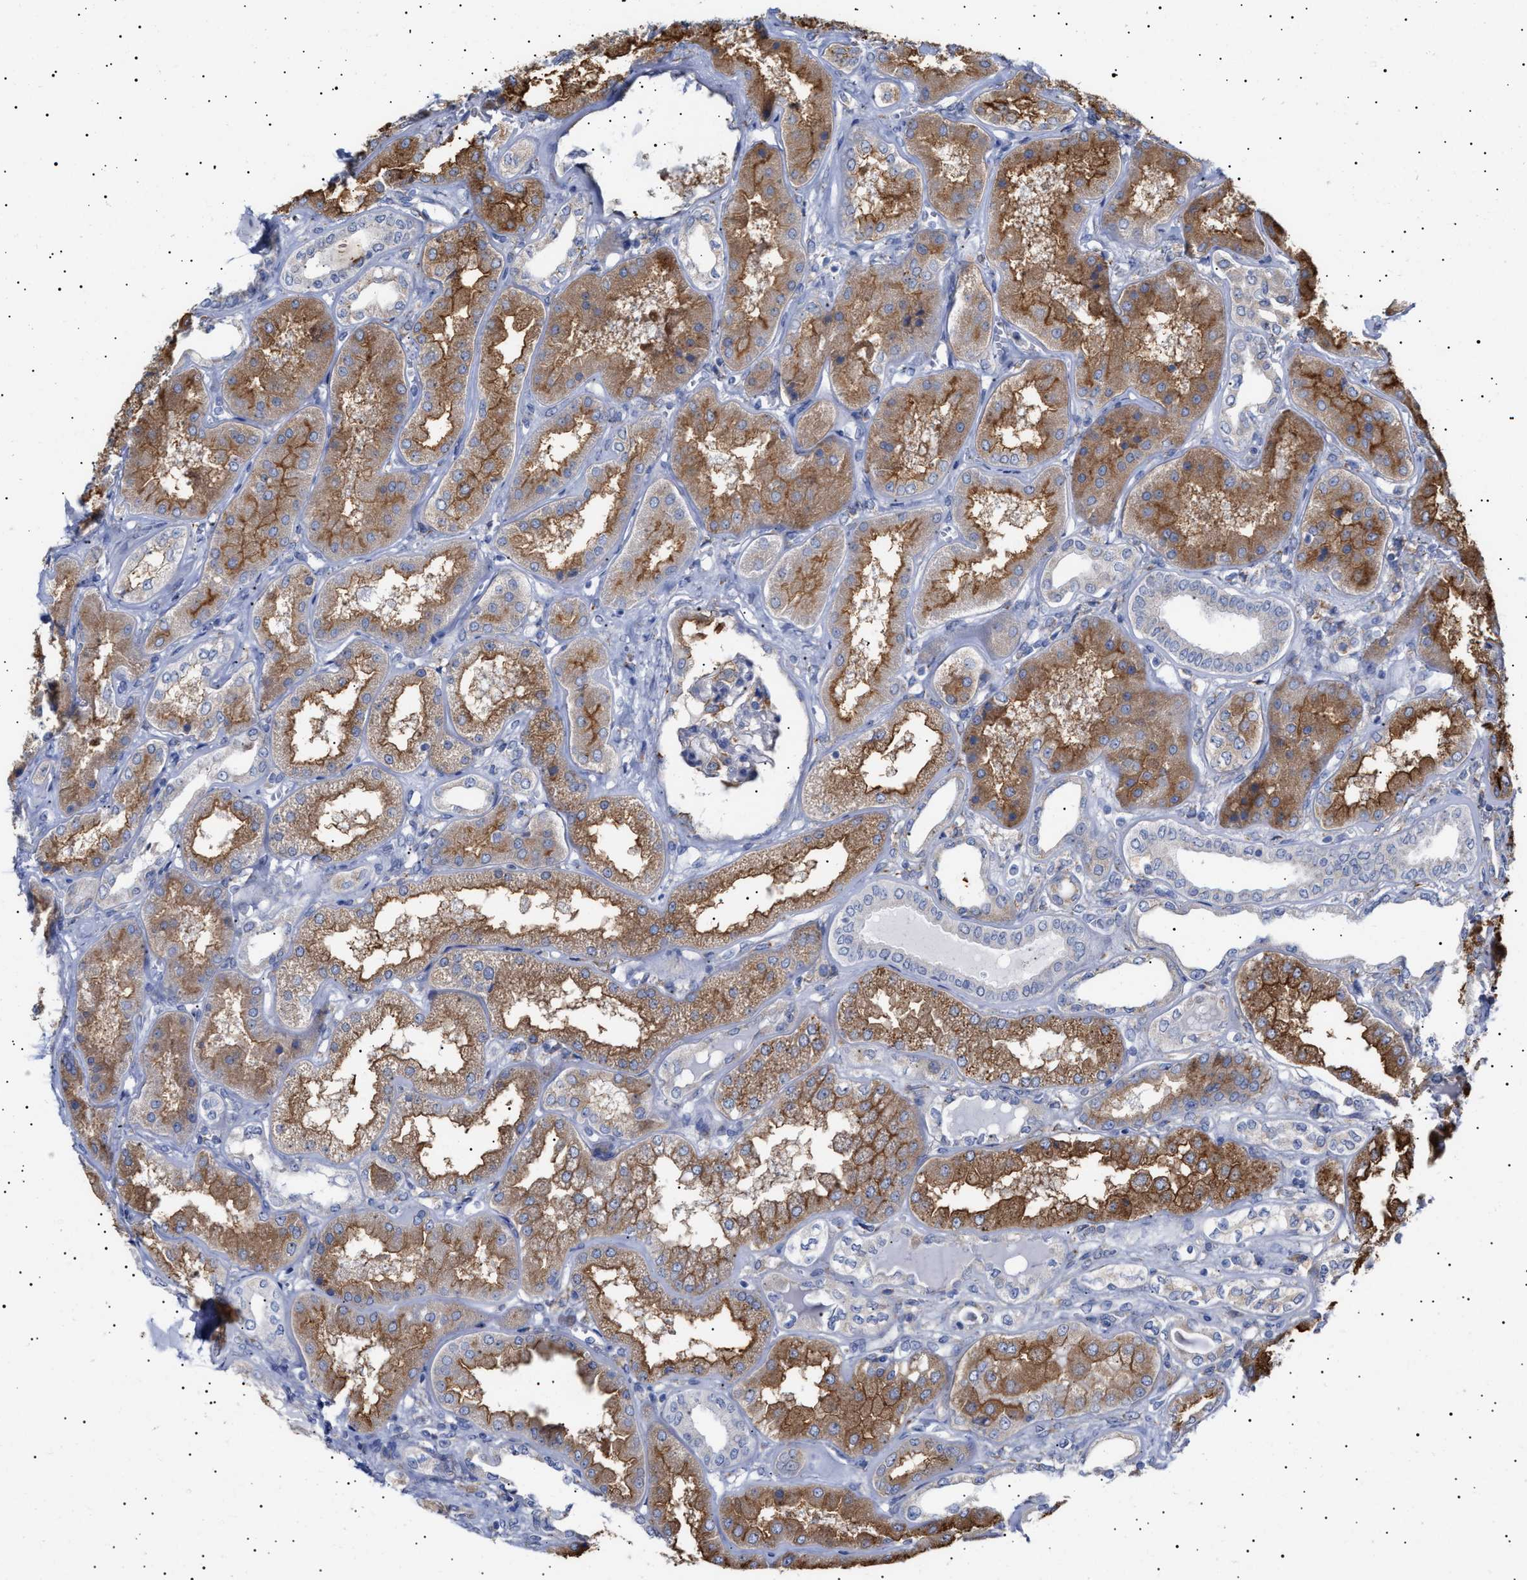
{"staining": {"intensity": "negative", "quantity": "none", "location": "none"}, "tissue": "kidney", "cell_type": "Cells in glomeruli", "image_type": "normal", "snomed": [{"axis": "morphology", "description": "Normal tissue, NOS"}, {"axis": "topography", "description": "Kidney"}], "caption": "A high-resolution photomicrograph shows immunohistochemistry staining of unremarkable kidney, which exhibits no significant staining in cells in glomeruli. (Immunohistochemistry, brightfield microscopy, high magnification).", "gene": "ERCC6L2", "patient": {"sex": "female", "age": 56}}